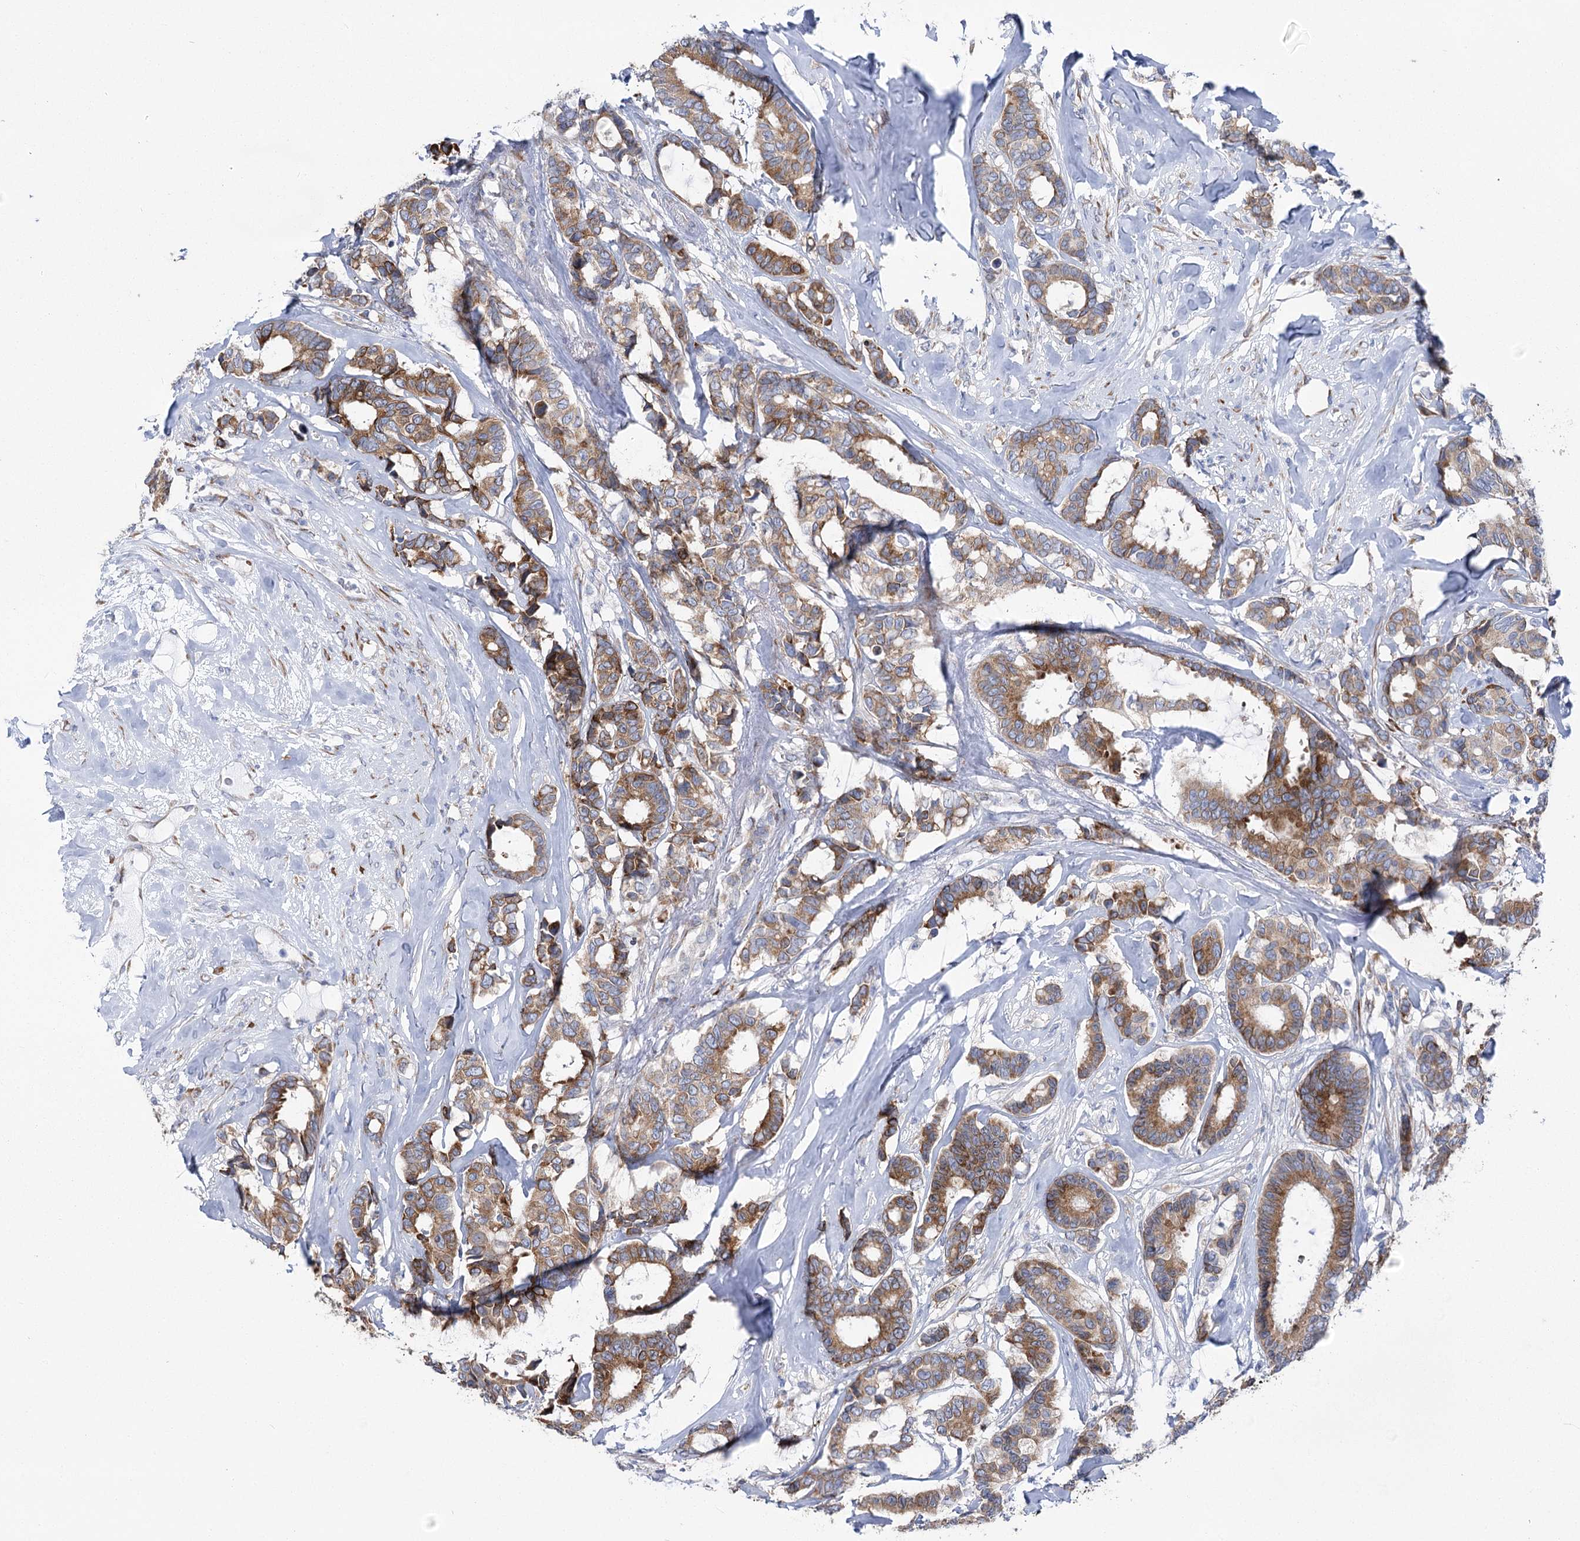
{"staining": {"intensity": "moderate", "quantity": ">75%", "location": "cytoplasmic/membranous"}, "tissue": "breast cancer", "cell_type": "Tumor cells", "image_type": "cancer", "snomed": [{"axis": "morphology", "description": "Duct carcinoma"}, {"axis": "topography", "description": "Breast"}], "caption": "Immunohistochemical staining of infiltrating ductal carcinoma (breast) reveals medium levels of moderate cytoplasmic/membranous expression in about >75% of tumor cells. The staining was performed using DAB (3,3'-diaminobenzidine) to visualize the protein expression in brown, while the nuclei were stained in blue with hematoxylin (Magnification: 20x).", "gene": "YTHDC2", "patient": {"sex": "female", "age": 87}}